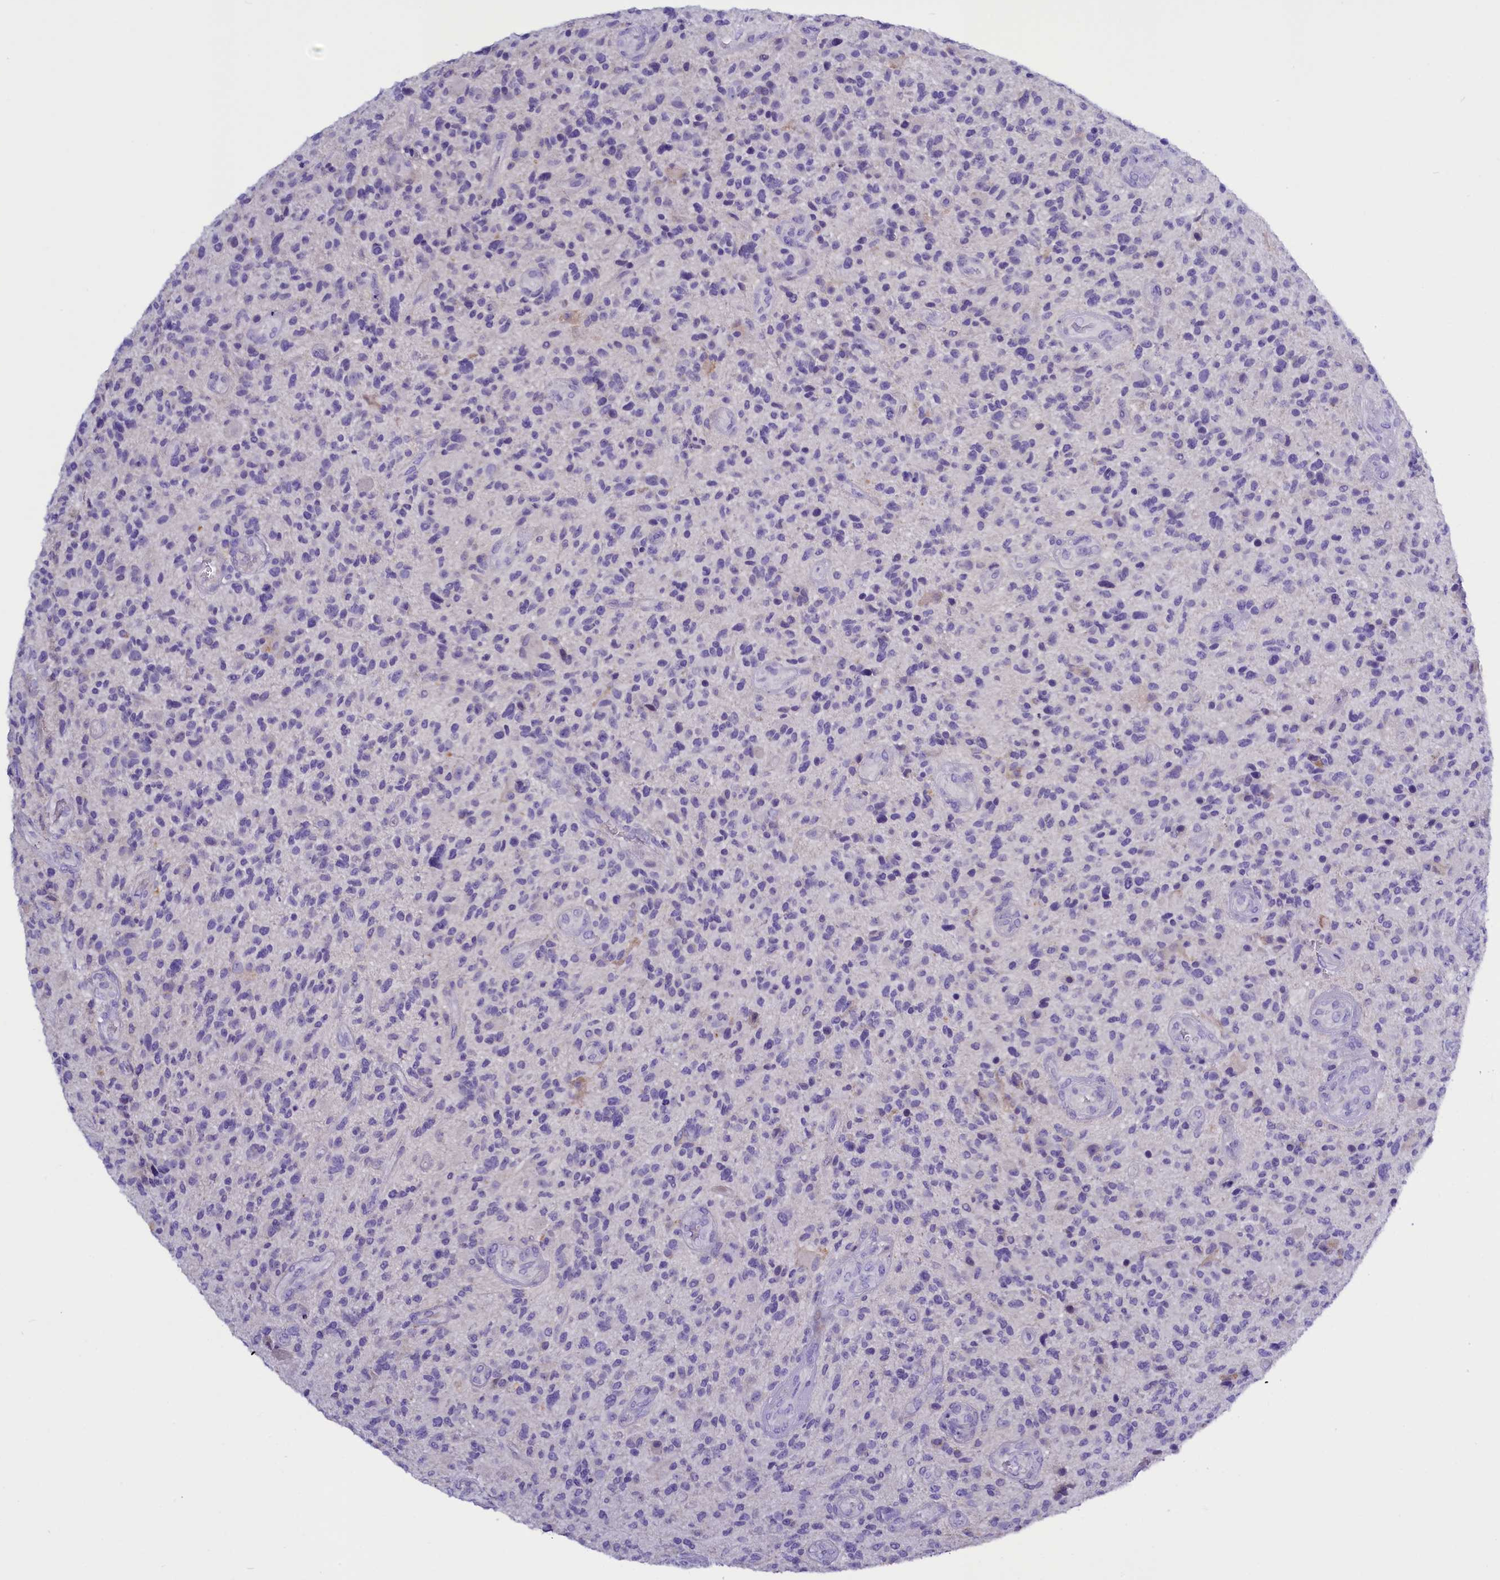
{"staining": {"intensity": "negative", "quantity": "none", "location": "none"}, "tissue": "glioma", "cell_type": "Tumor cells", "image_type": "cancer", "snomed": [{"axis": "morphology", "description": "Glioma, malignant, High grade"}, {"axis": "topography", "description": "Brain"}], "caption": "This is an immunohistochemistry photomicrograph of glioma. There is no expression in tumor cells.", "gene": "RTTN", "patient": {"sex": "male", "age": 47}}